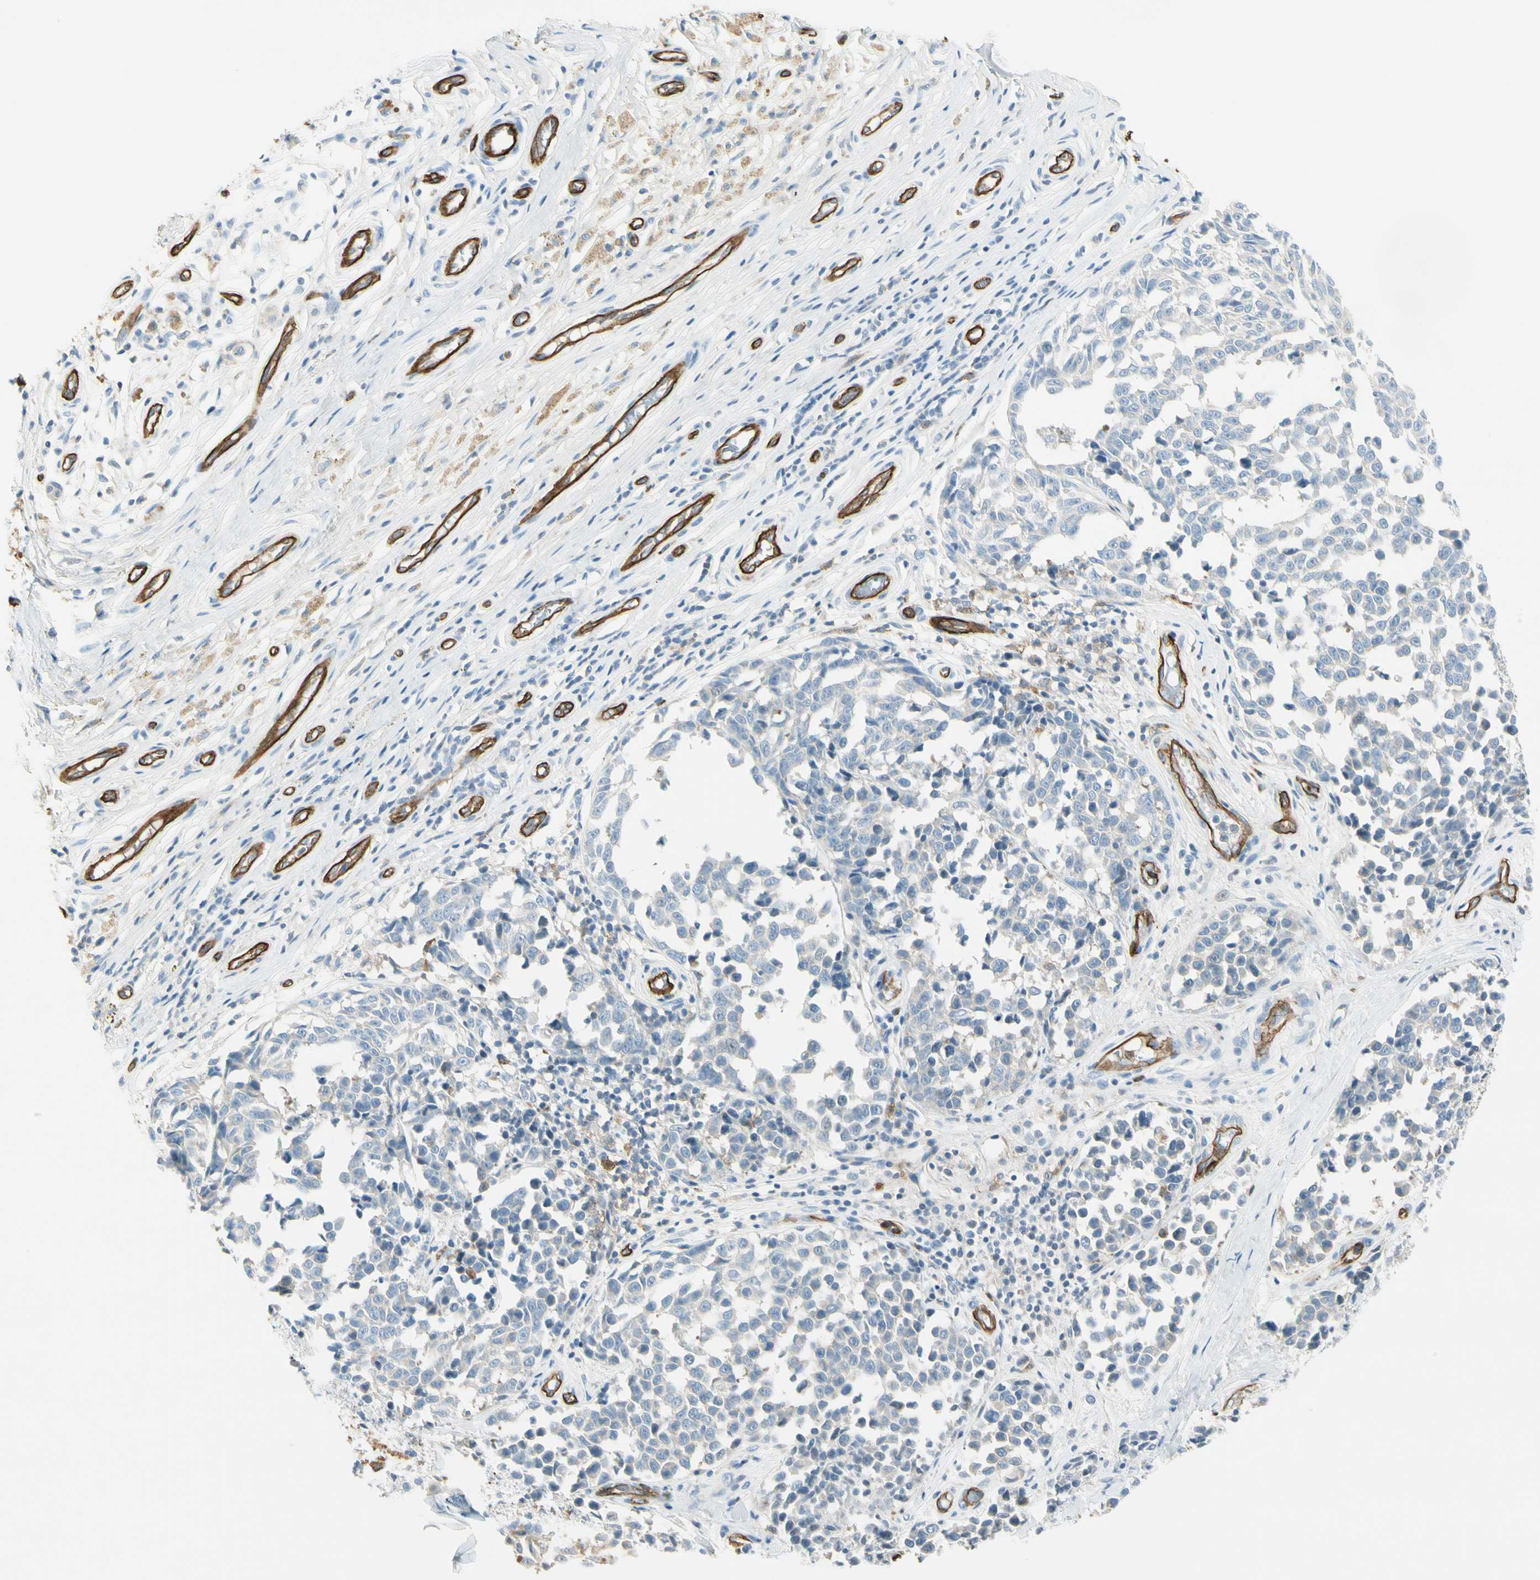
{"staining": {"intensity": "negative", "quantity": "none", "location": "none"}, "tissue": "melanoma", "cell_type": "Tumor cells", "image_type": "cancer", "snomed": [{"axis": "morphology", "description": "Malignant melanoma, NOS"}, {"axis": "topography", "description": "Skin"}], "caption": "Tumor cells are negative for protein expression in human melanoma.", "gene": "CD93", "patient": {"sex": "female", "age": 64}}